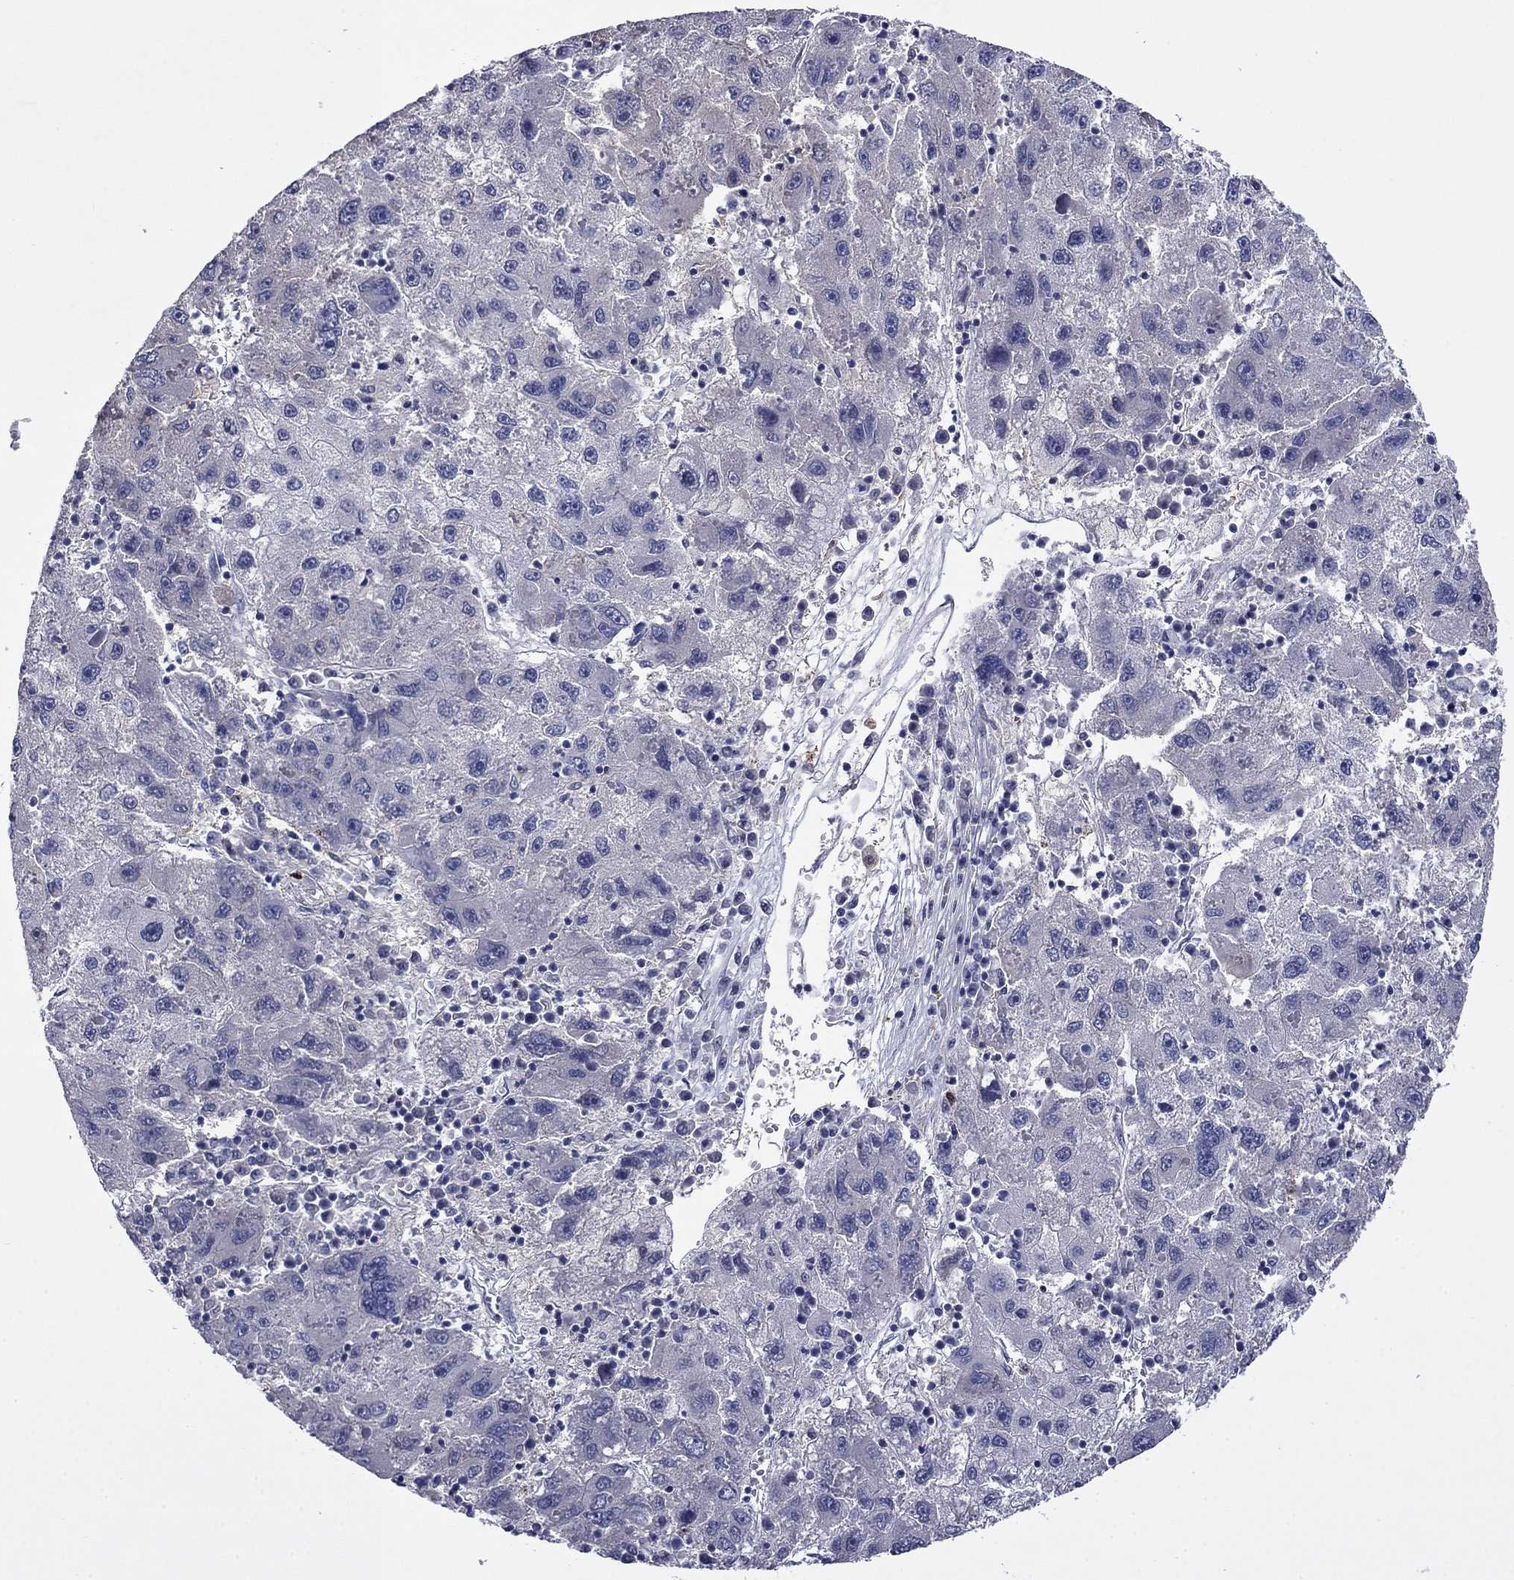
{"staining": {"intensity": "negative", "quantity": "none", "location": "none"}, "tissue": "liver cancer", "cell_type": "Tumor cells", "image_type": "cancer", "snomed": [{"axis": "morphology", "description": "Carcinoma, Hepatocellular, NOS"}, {"axis": "topography", "description": "Liver"}], "caption": "Immunohistochemistry of human hepatocellular carcinoma (liver) displays no staining in tumor cells.", "gene": "CFAP119", "patient": {"sex": "male", "age": 75}}